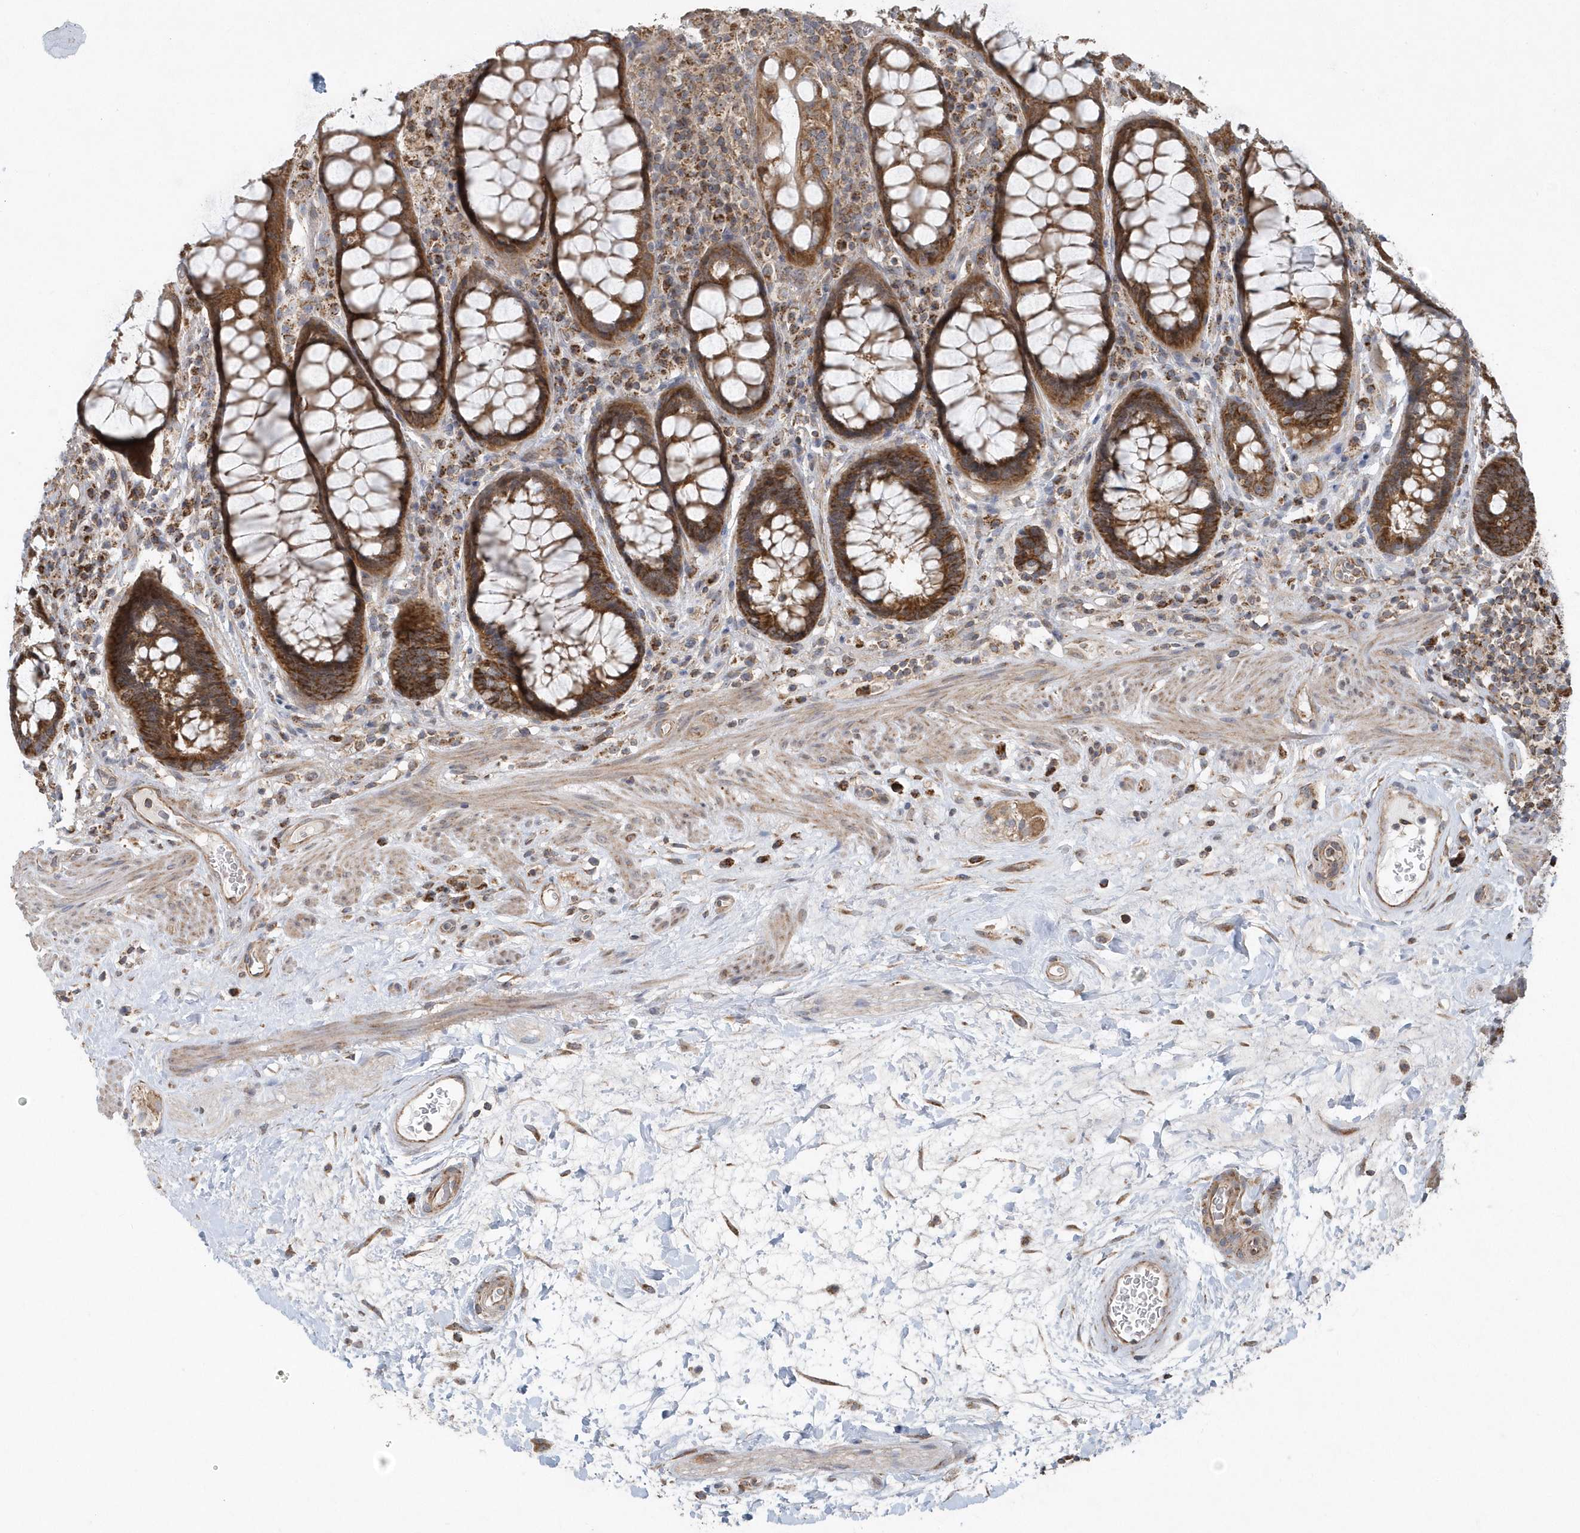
{"staining": {"intensity": "moderate", "quantity": ">75%", "location": "cytoplasmic/membranous"}, "tissue": "rectum", "cell_type": "Glandular cells", "image_type": "normal", "snomed": [{"axis": "morphology", "description": "Normal tissue, NOS"}, {"axis": "topography", "description": "Rectum"}], "caption": "Immunohistochemical staining of unremarkable human rectum exhibits moderate cytoplasmic/membranous protein expression in about >75% of glandular cells. (DAB IHC with brightfield microscopy, high magnification).", "gene": "PPP1R7", "patient": {"sex": "male", "age": 64}}